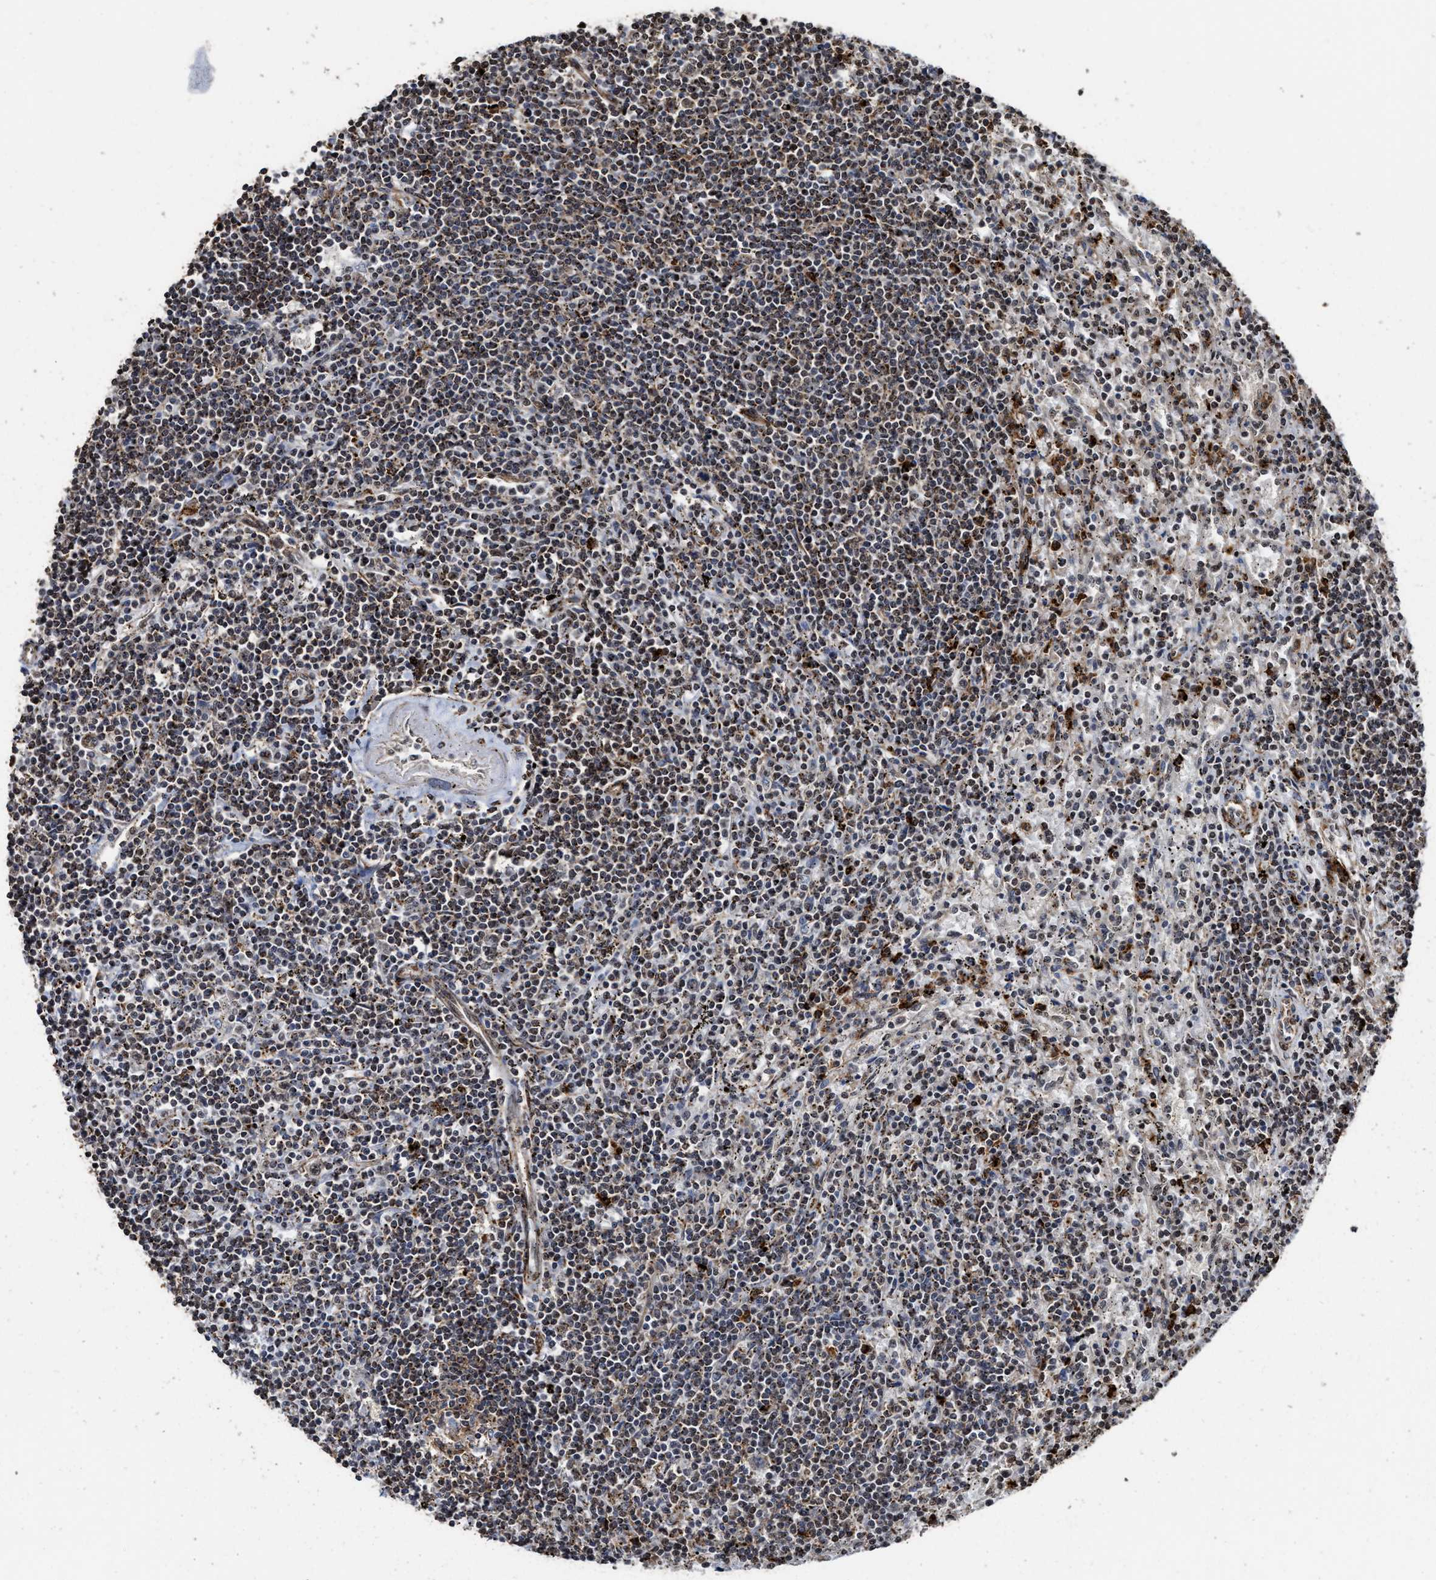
{"staining": {"intensity": "weak", "quantity": "<25%", "location": "nuclear"}, "tissue": "lymphoma", "cell_type": "Tumor cells", "image_type": "cancer", "snomed": [{"axis": "morphology", "description": "Malignant lymphoma, non-Hodgkin's type, Low grade"}, {"axis": "topography", "description": "Spleen"}], "caption": "Tumor cells show no significant positivity in lymphoma.", "gene": "SEPTIN2", "patient": {"sex": "male", "age": 76}}